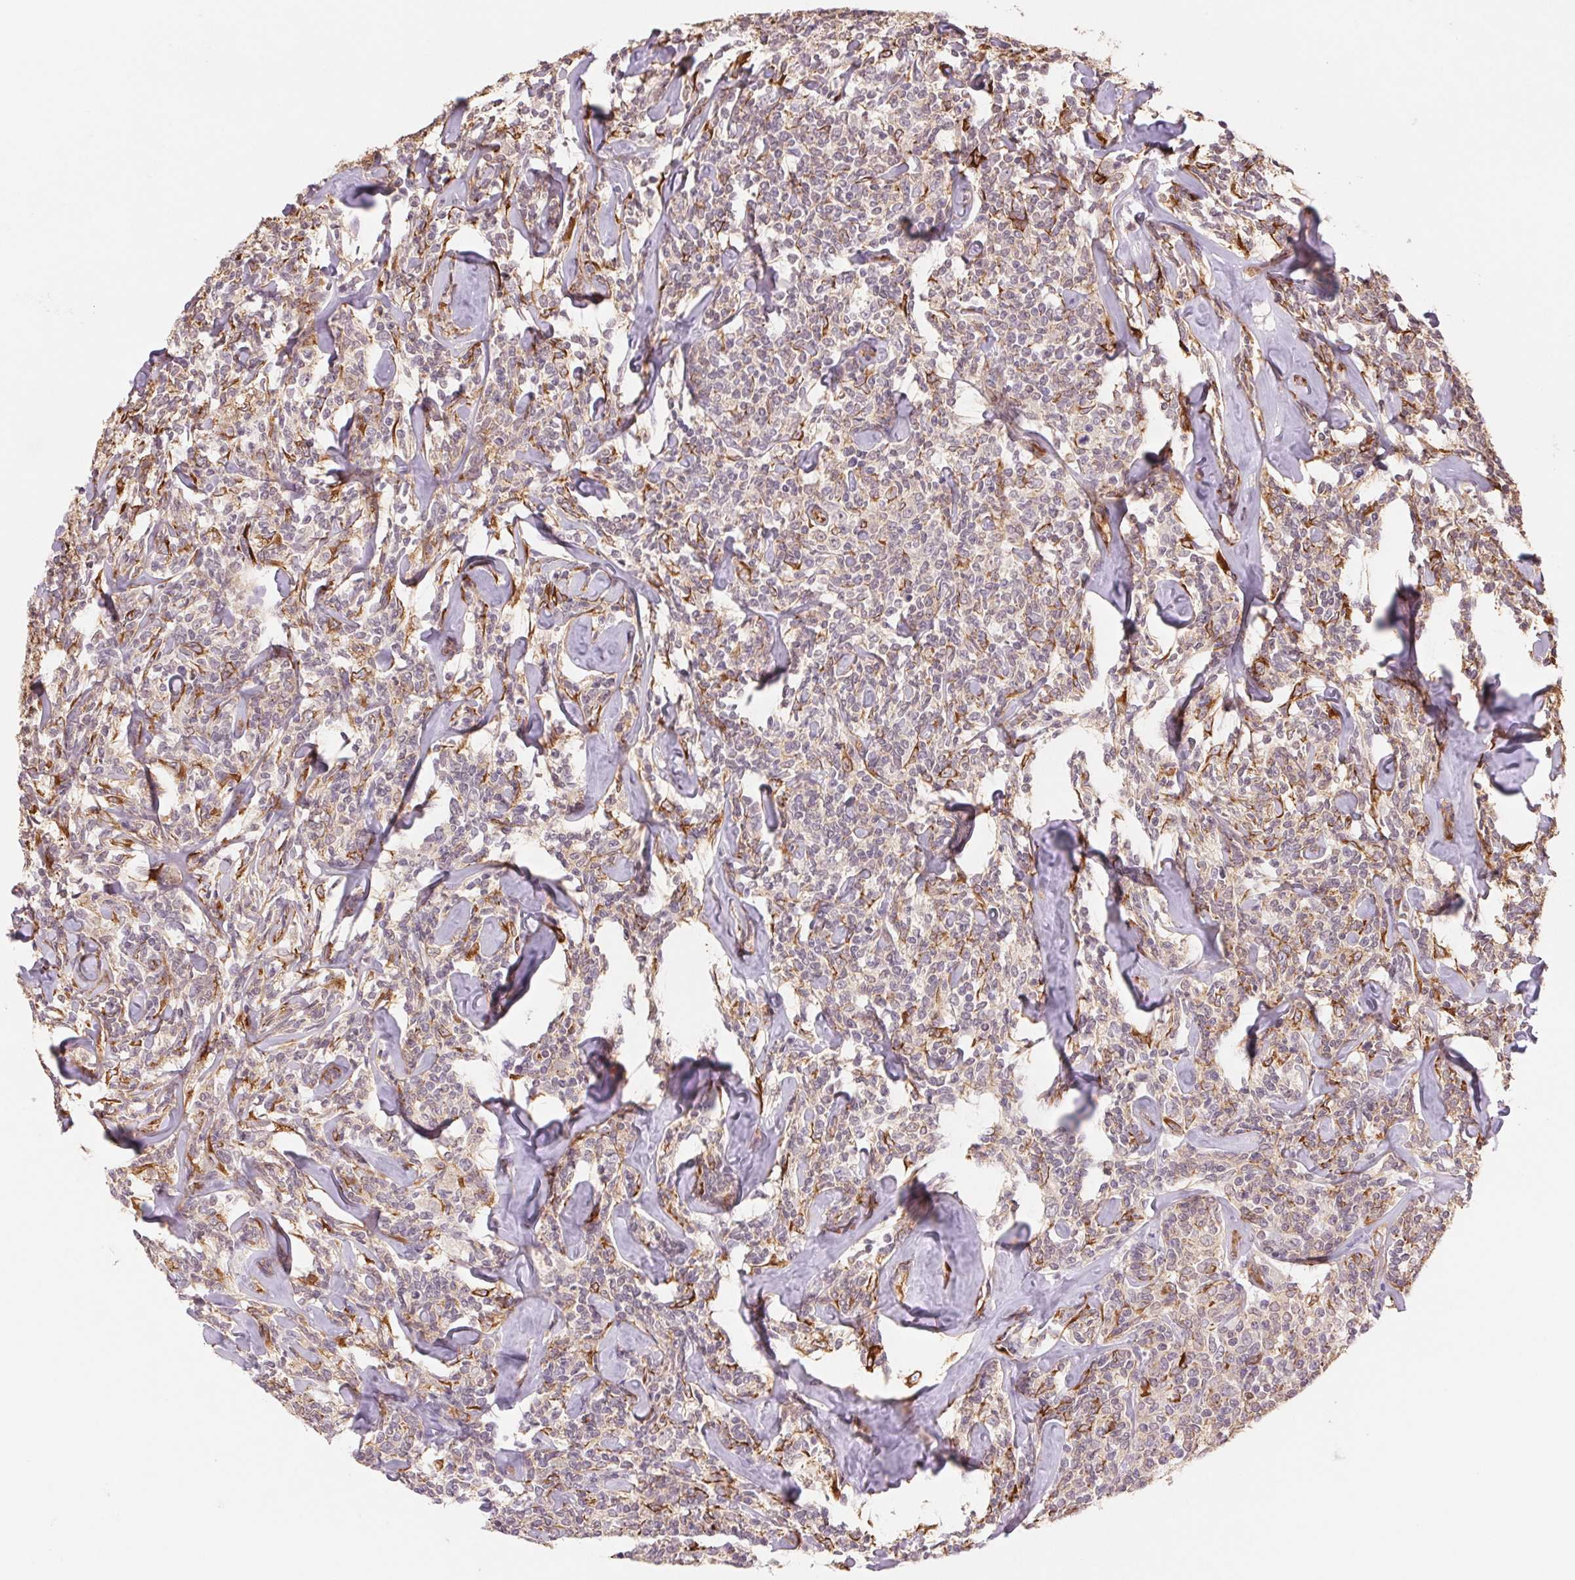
{"staining": {"intensity": "weak", "quantity": "<25%", "location": "cytoplasmic/membranous"}, "tissue": "lymphoma", "cell_type": "Tumor cells", "image_type": "cancer", "snomed": [{"axis": "morphology", "description": "Malignant lymphoma, non-Hodgkin's type, Low grade"}, {"axis": "topography", "description": "Lymph node"}], "caption": "Tumor cells are negative for protein expression in human low-grade malignant lymphoma, non-Hodgkin's type.", "gene": "FKBP10", "patient": {"sex": "female", "age": 56}}